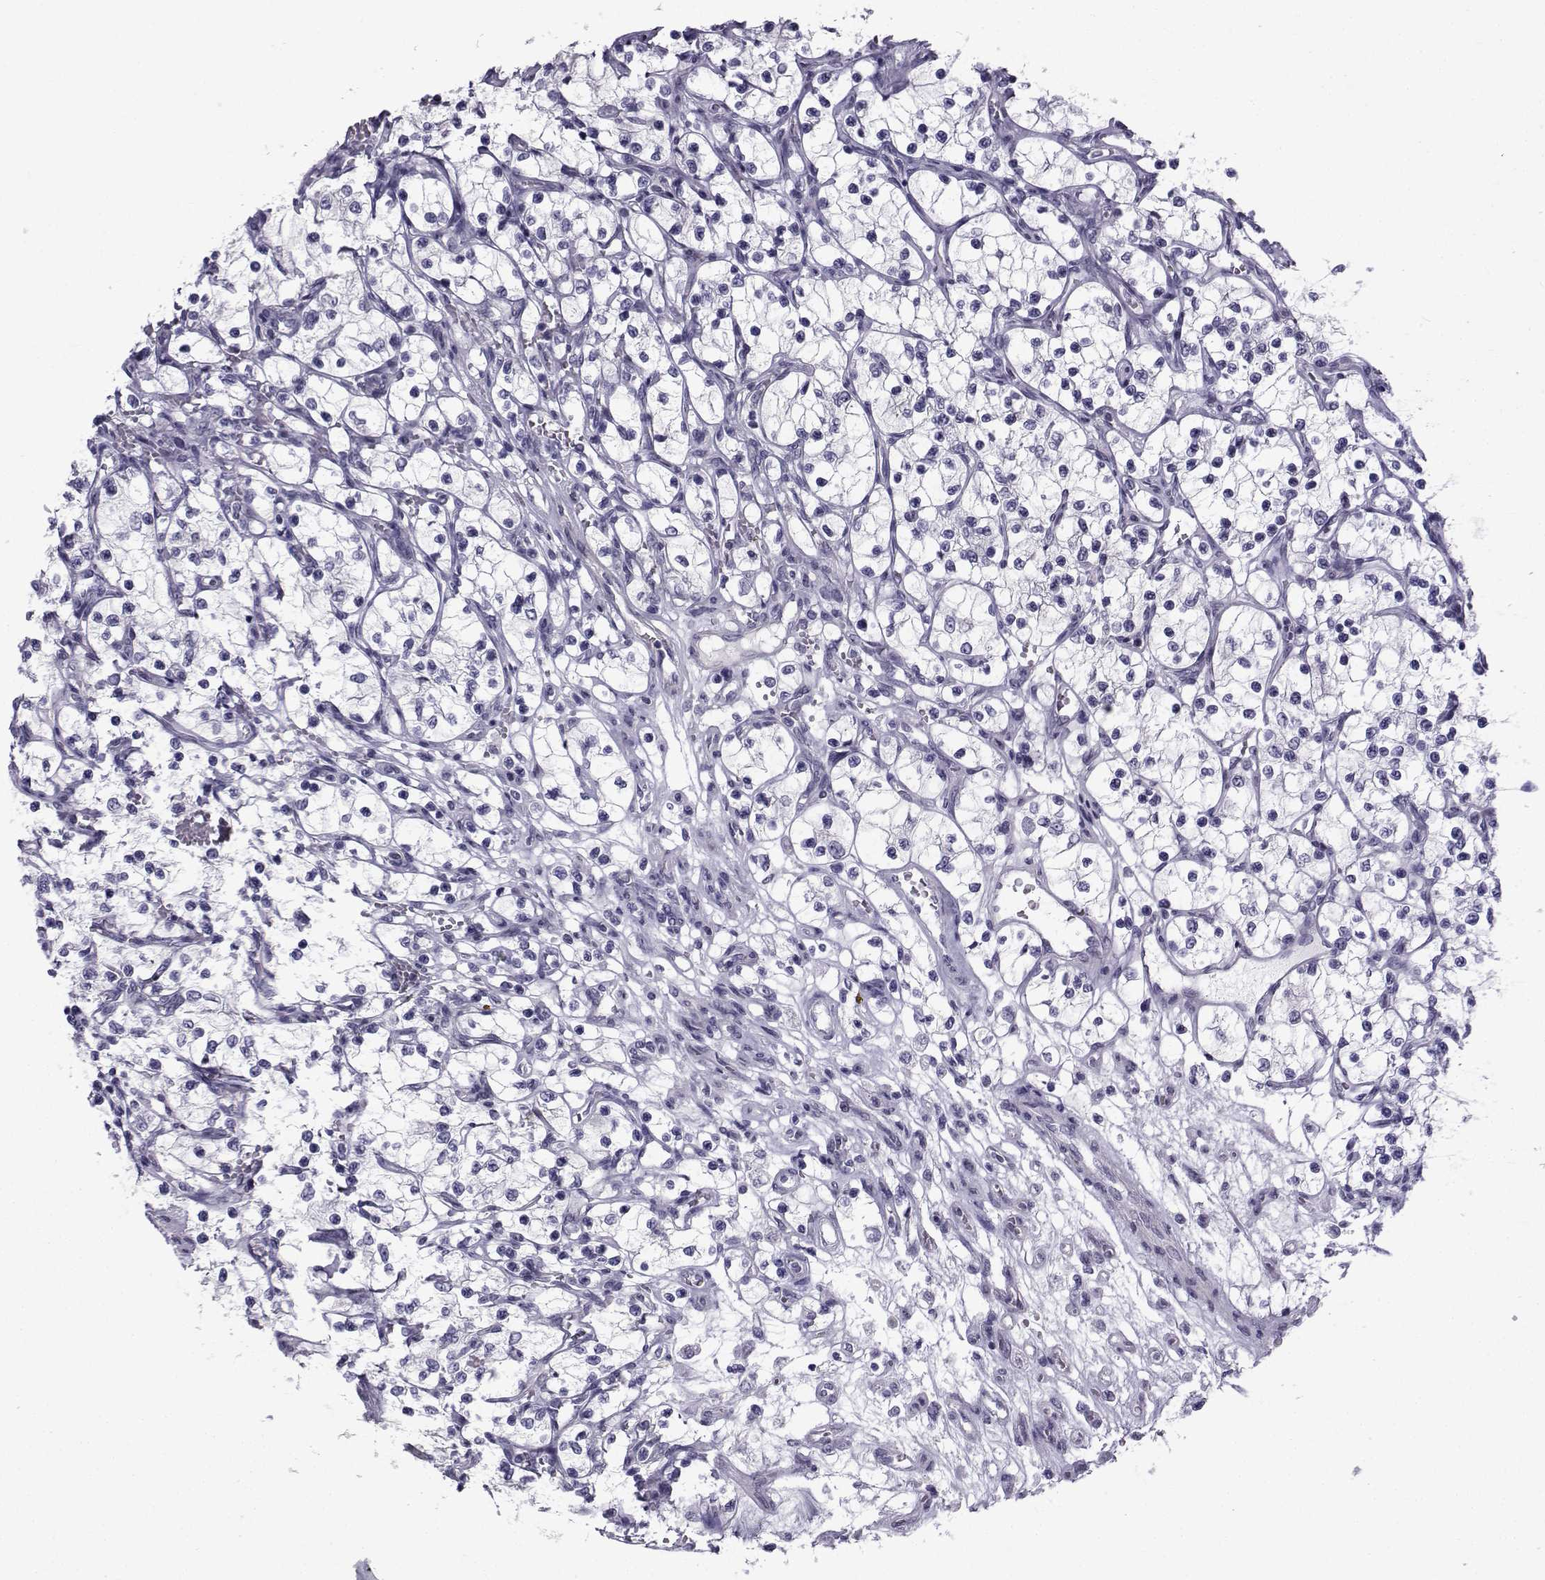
{"staining": {"intensity": "negative", "quantity": "none", "location": "none"}, "tissue": "renal cancer", "cell_type": "Tumor cells", "image_type": "cancer", "snomed": [{"axis": "morphology", "description": "Adenocarcinoma, NOS"}, {"axis": "topography", "description": "Kidney"}], "caption": "DAB (3,3'-diaminobenzidine) immunohistochemical staining of renal cancer exhibits no significant staining in tumor cells.", "gene": "SPANXD", "patient": {"sex": "female", "age": 69}}